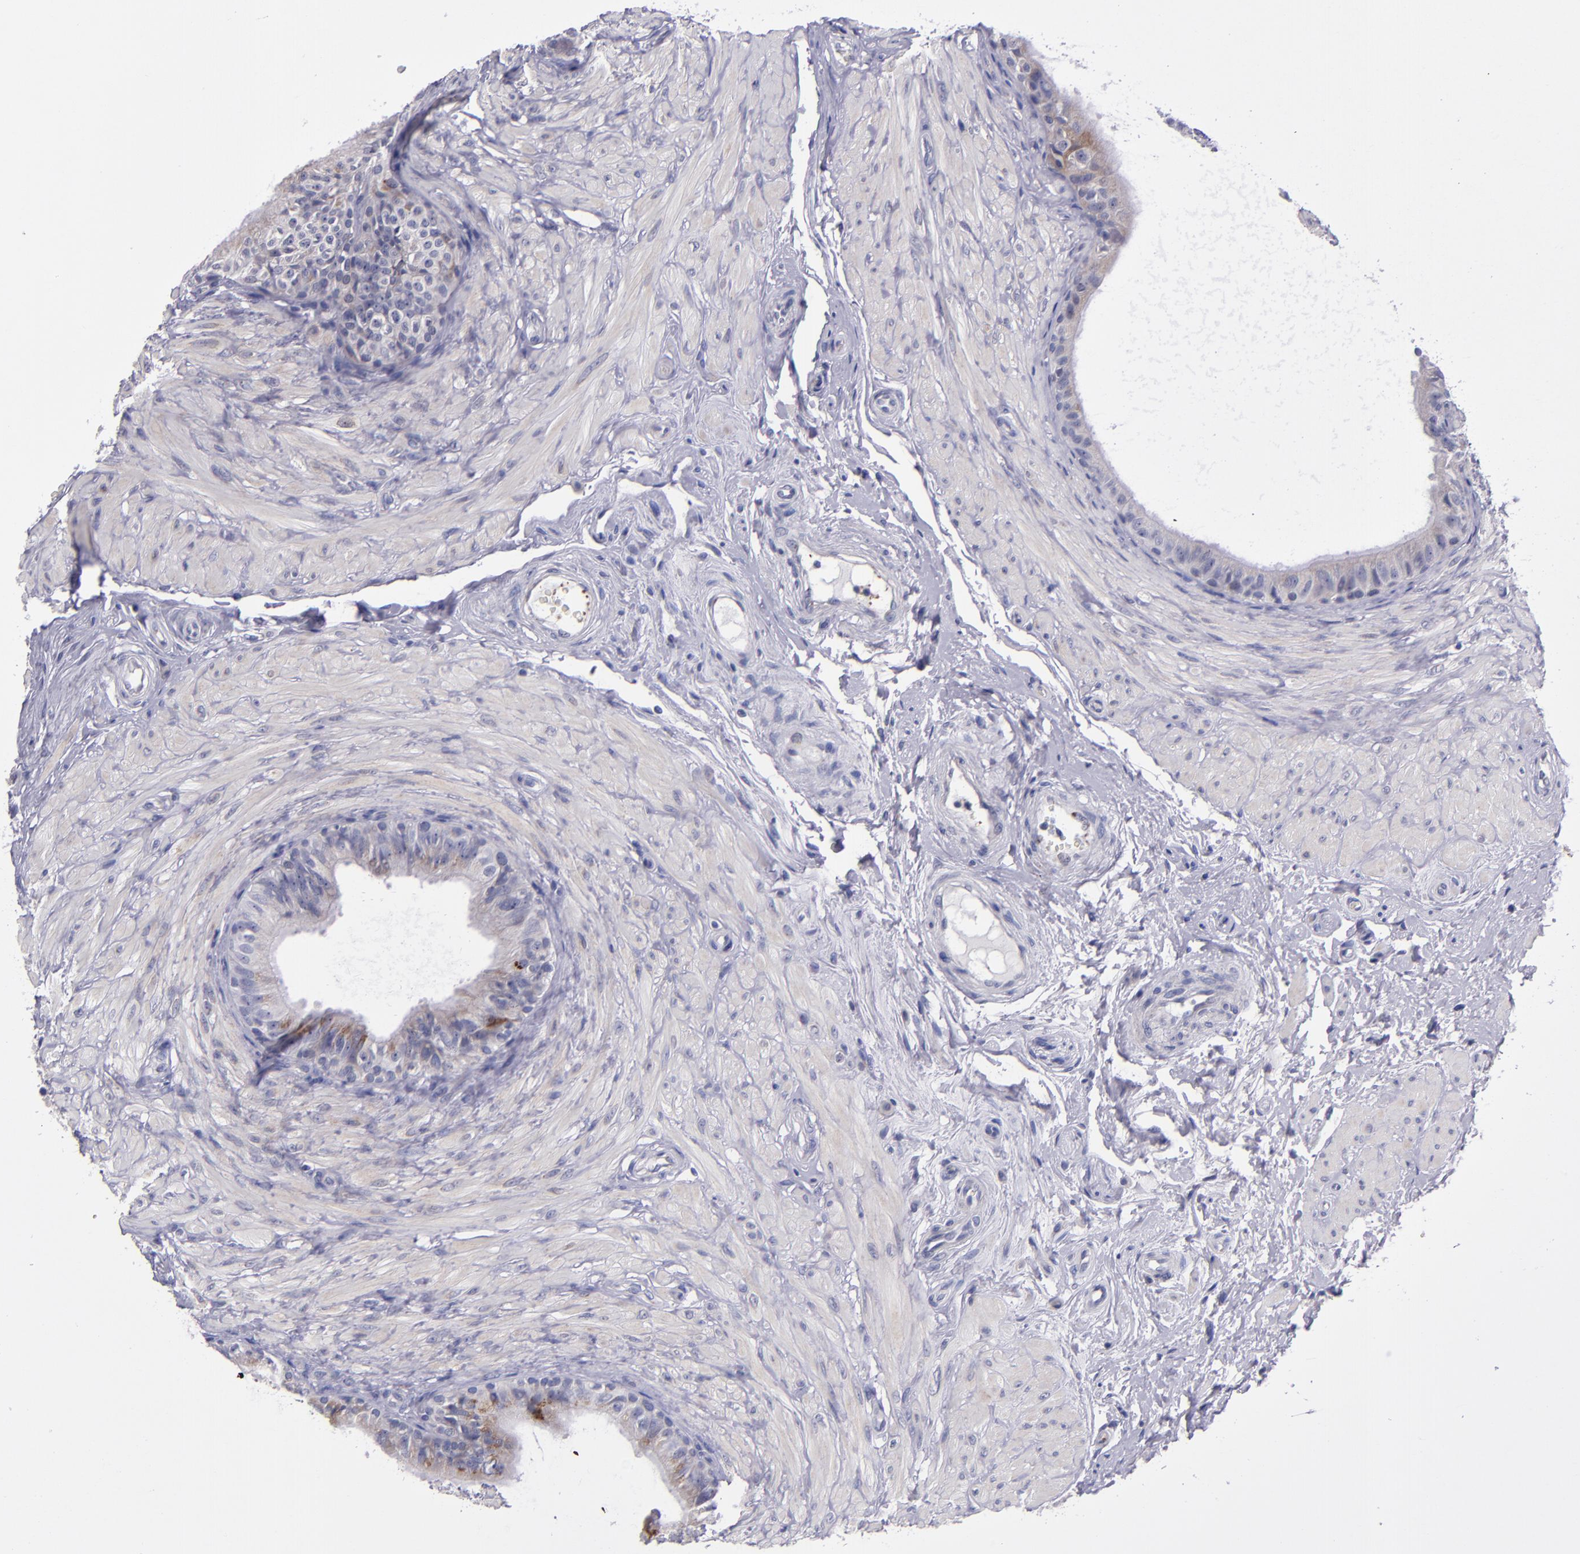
{"staining": {"intensity": "moderate", "quantity": "25%-75%", "location": "cytoplasmic/membranous"}, "tissue": "epididymis", "cell_type": "Glandular cells", "image_type": "normal", "snomed": [{"axis": "morphology", "description": "Normal tissue, NOS"}, {"axis": "topography", "description": "Epididymis"}], "caption": "Approximately 25%-75% of glandular cells in unremarkable human epididymis display moderate cytoplasmic/membranous protein expression as visualized by brown immunohistochemical staining.", "gene": "RAB41", "patient": {"sex": "male", "age": 68}}